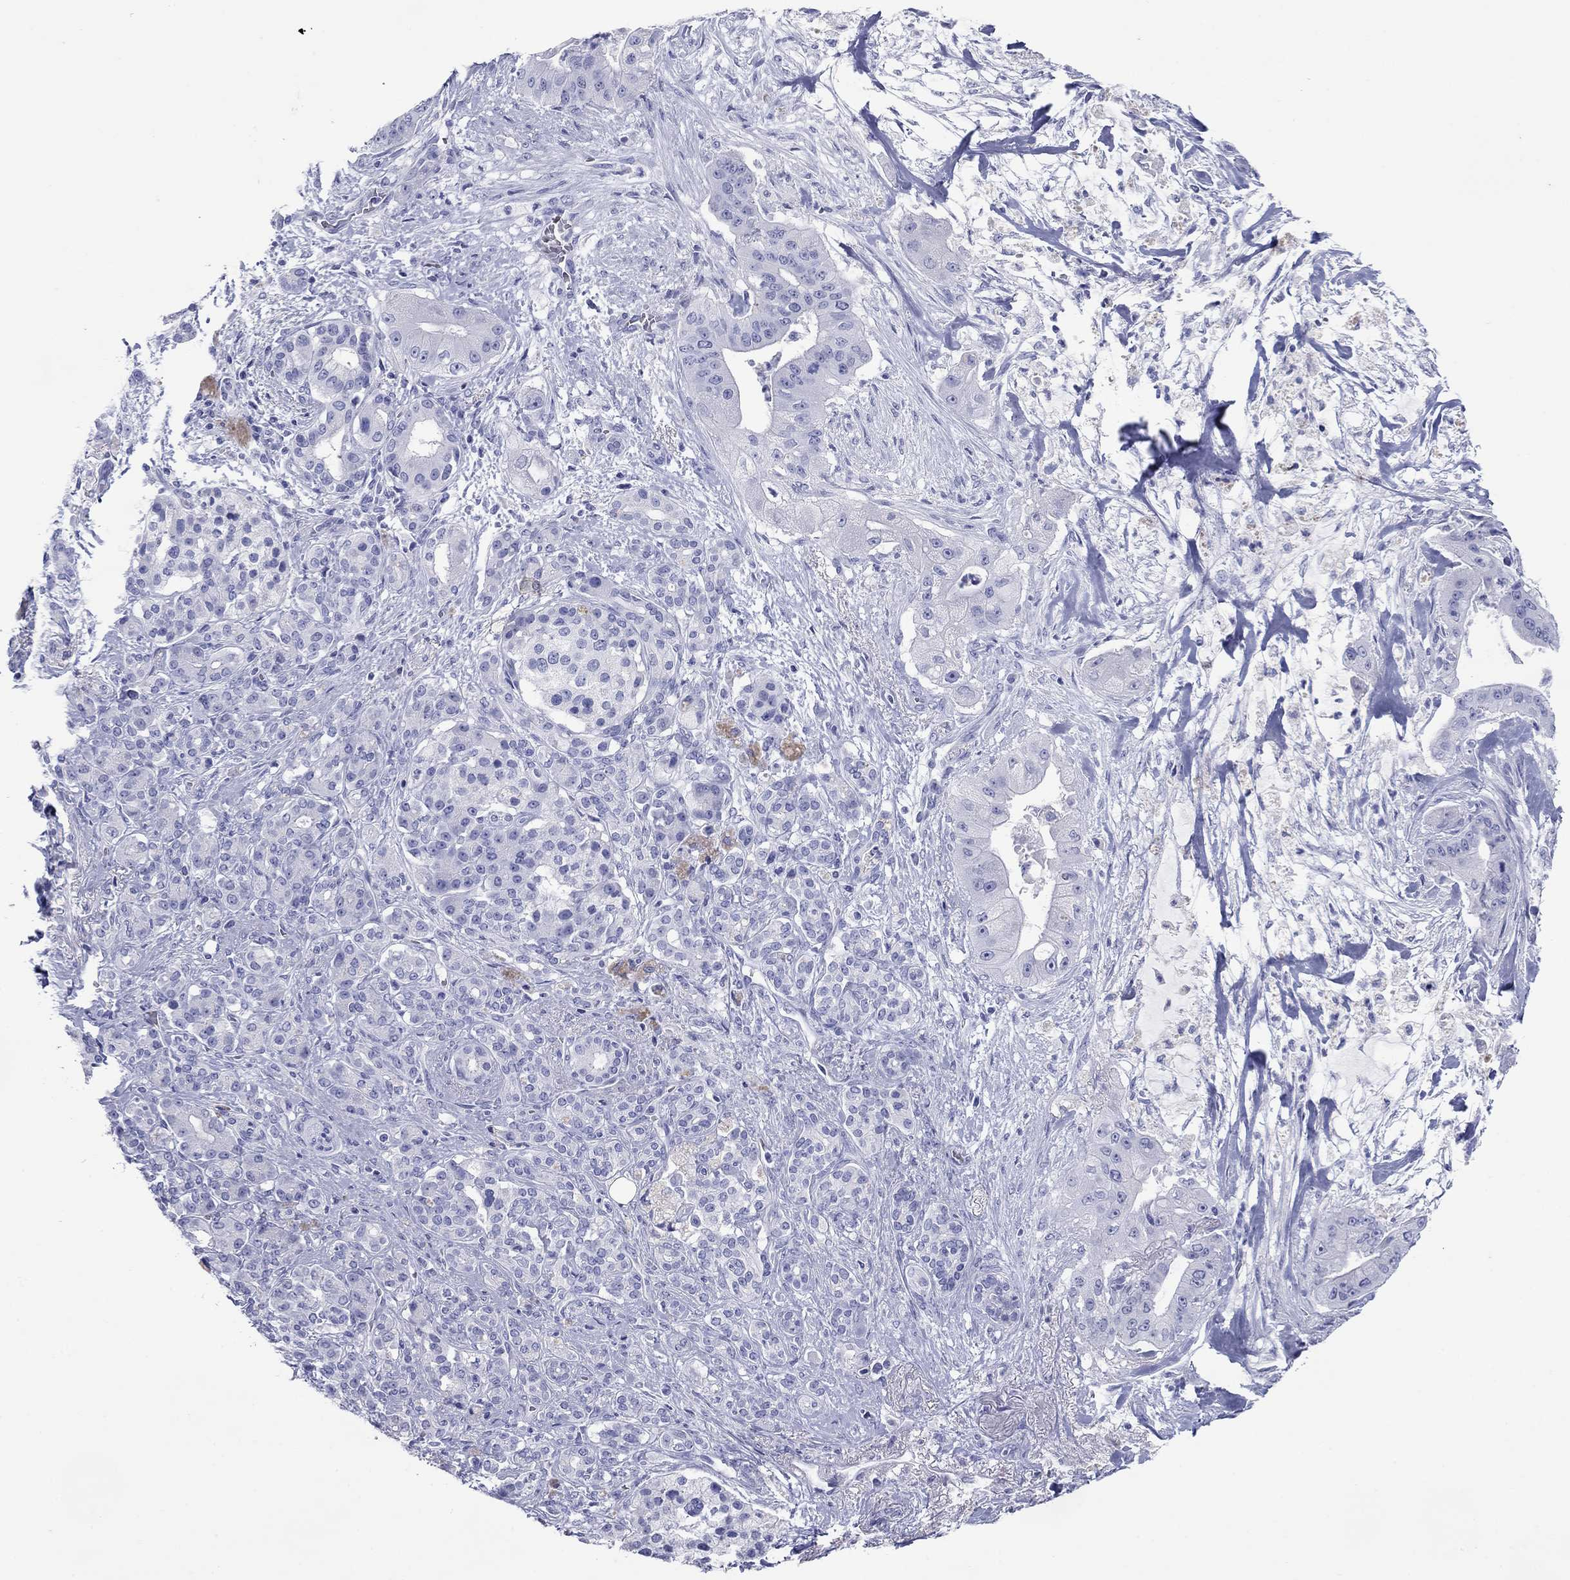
{"staining": {"intensity": "negative", "quantity": "none", "location": "none"}, "tissue": "pancreatic cancer", "cell_type": "Tumor cells", "image_type": "cancer", "snomed": [{"axis": "morphology", "description": "Normal tissue, NOS"}, {"axis": "morphology", "description": "Inflammation, NOS"}, {"axis": "morphology", "description": "Adenocarcinoma, NOS"}, {"axis": "topography", "description": "Pancreas"}], "caption": "A high-resolution photomicrograph shows IHC staining of pancreatic cancer (adenocarcinoma), which exhibits no significant positivity in tumor cells. (Stains: DAB immunohistochemistry (IHC) with hematoxylin counter stain, Microscopy: brightfield microscopy at high magnification).", "gene": "ATP4A", "patient": {"sex": "male", "age": 57}}